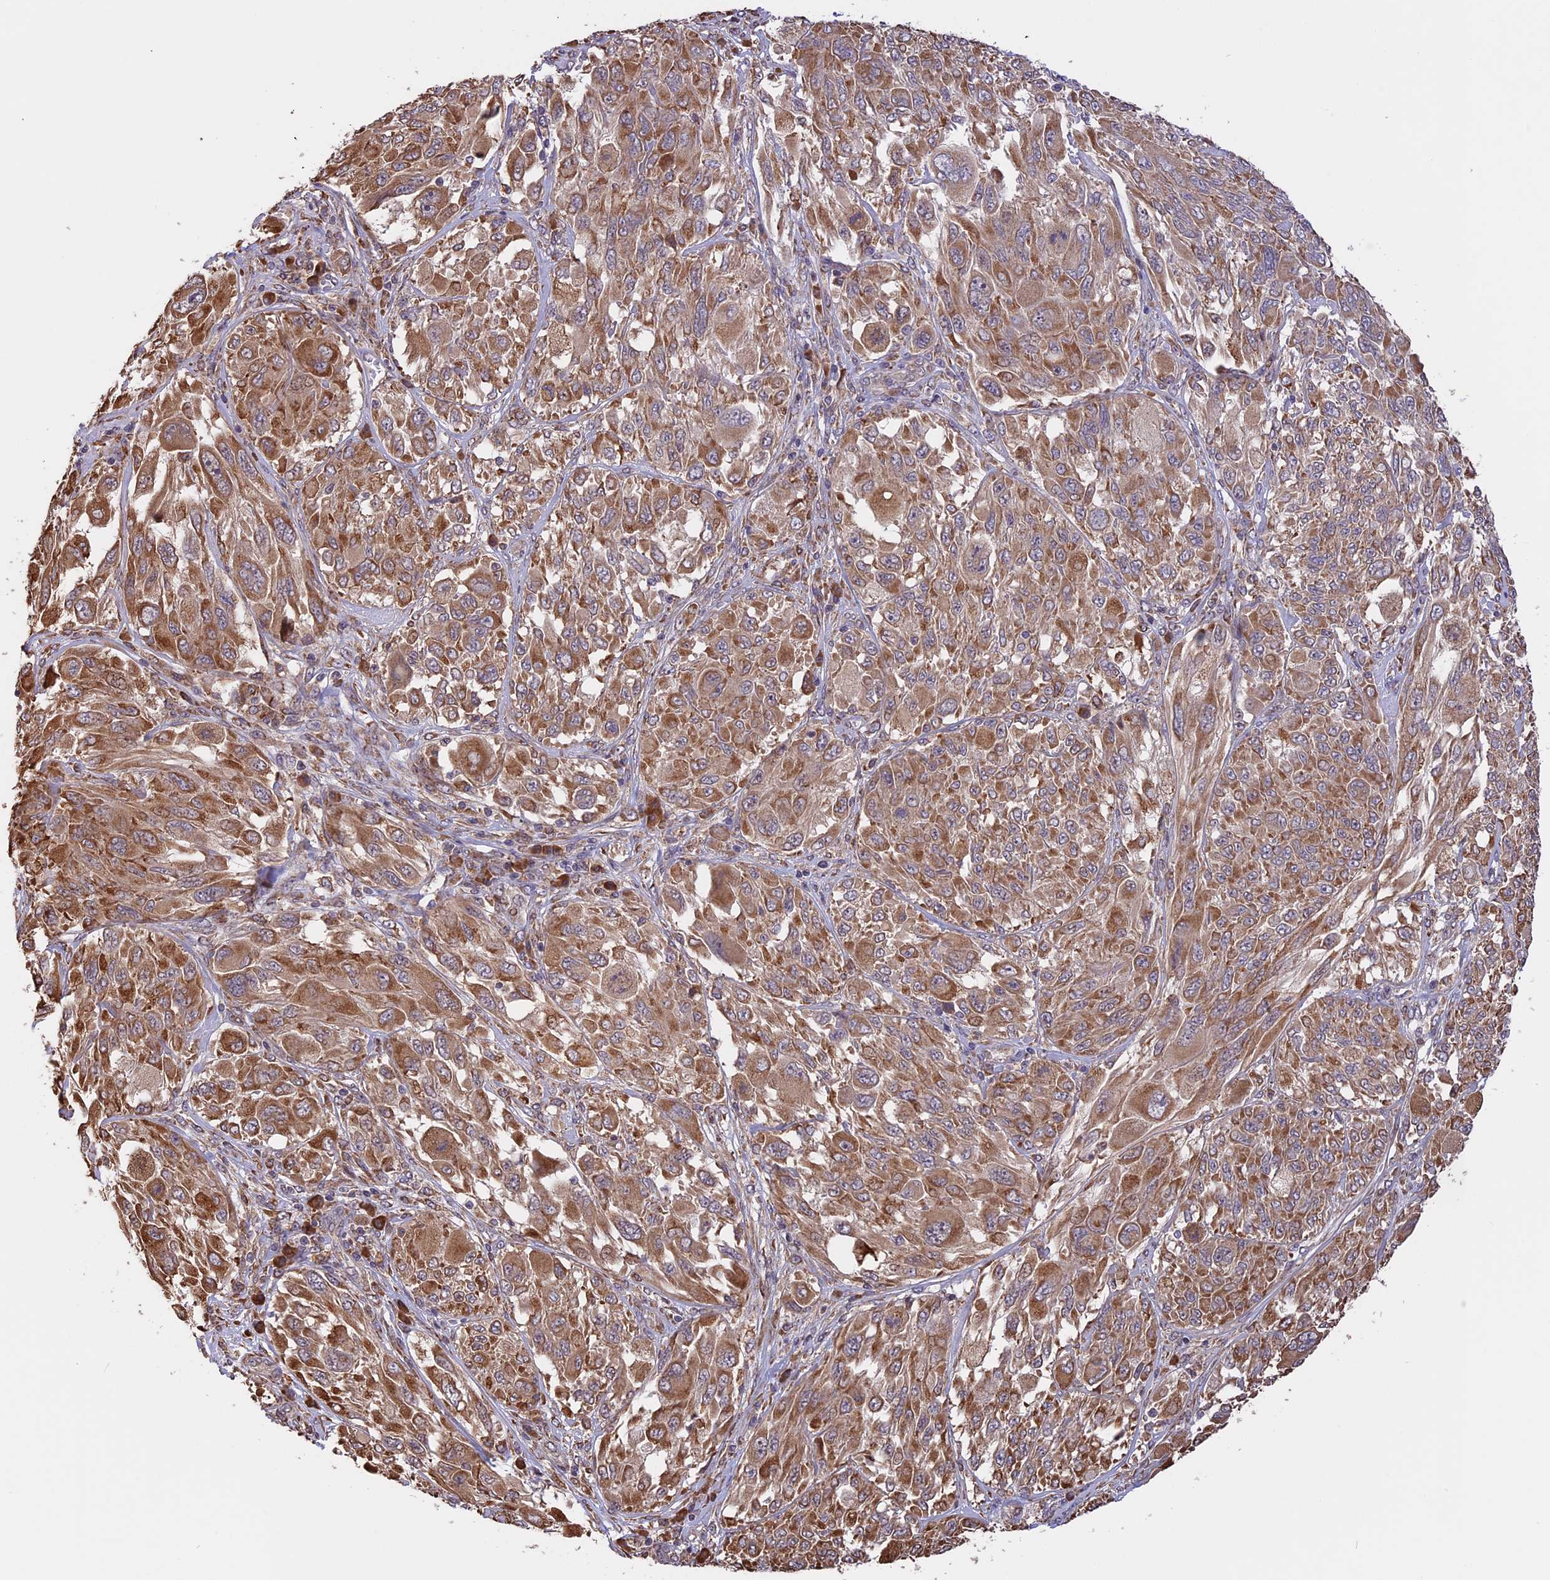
{"staining": {"intensity": "moderate", "quantity": ">75%", "location": "cytoplasmic/membranous"}, "tissue": "melanoma", "cell_type": "Tumor cells", "image_type": "cancer", "snomed": [{"axis": "morphology", "description": "Malignant melanoma, NOS"}, {"axis": "topography", "description": "Skin"}], "caption": "A photomicrograph showing moderate cytoplasmic/membranous positivity in about >75% of tumor cells in malignant melanoma, as visualized by brown immunohistochemical staining.", "gene": "DMRTA2", "patient": {"sex": "female", "age": 91}}